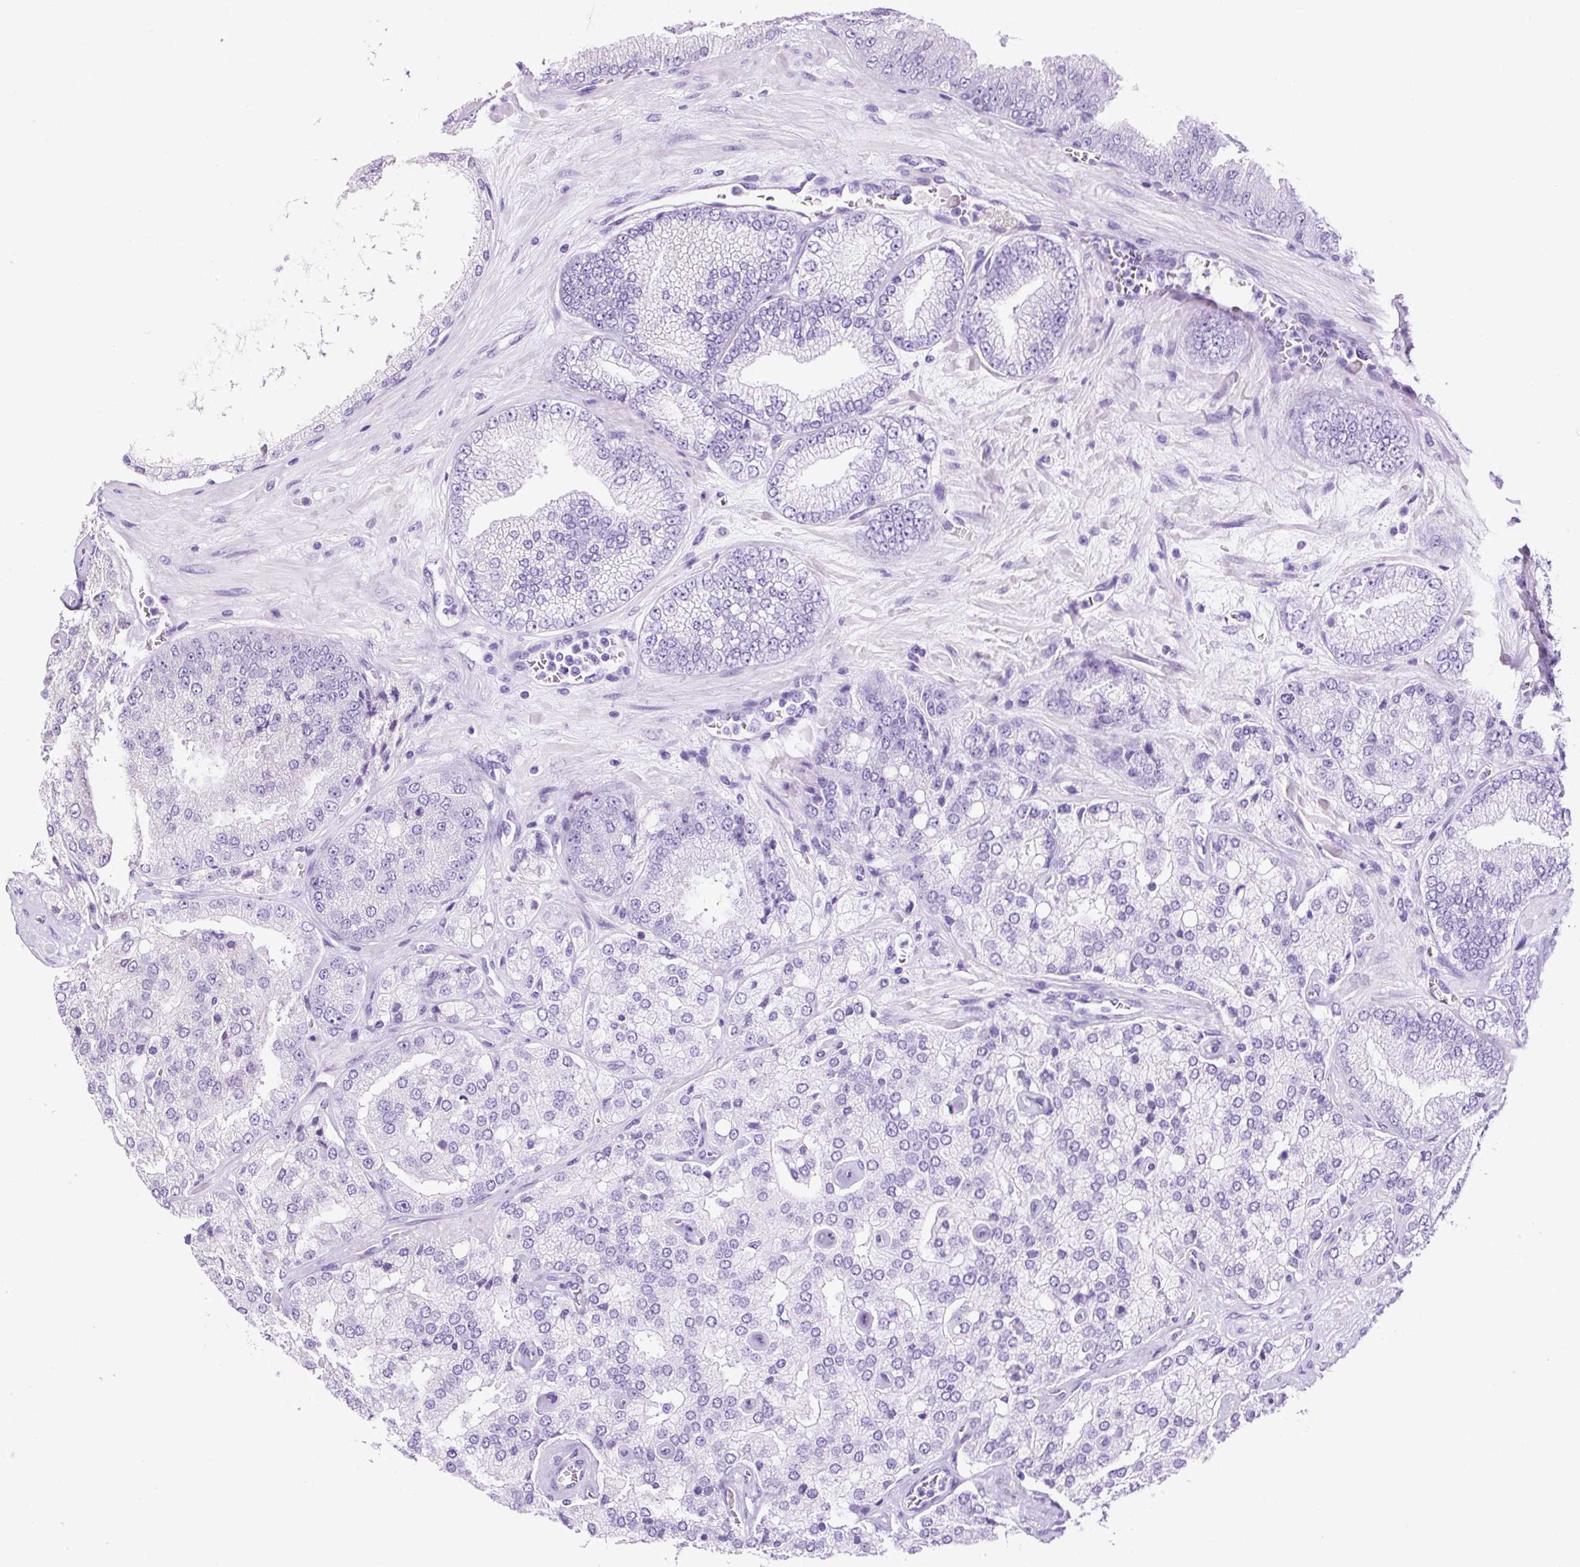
{"staining": {"intensity": "weak", "quantity": "<25%", "location": "cytoplasmic/membranous"}, "tissue": "prostate cancer", "cell_type": "Tumor cells", "image_type": "cancer", "snomed": [{"axis": "morphology", "description": "Adenocarcinoma, High grade"}, {"axis": "topography", "description": "Prostate"}], "caption": "Prostate adenocarcinoma (high-grade) was stained to show a protein in brown. There is no significant expression in tumor cells.", "gene": "FMC1", "patient": {"sex": "male", "age": 68}}